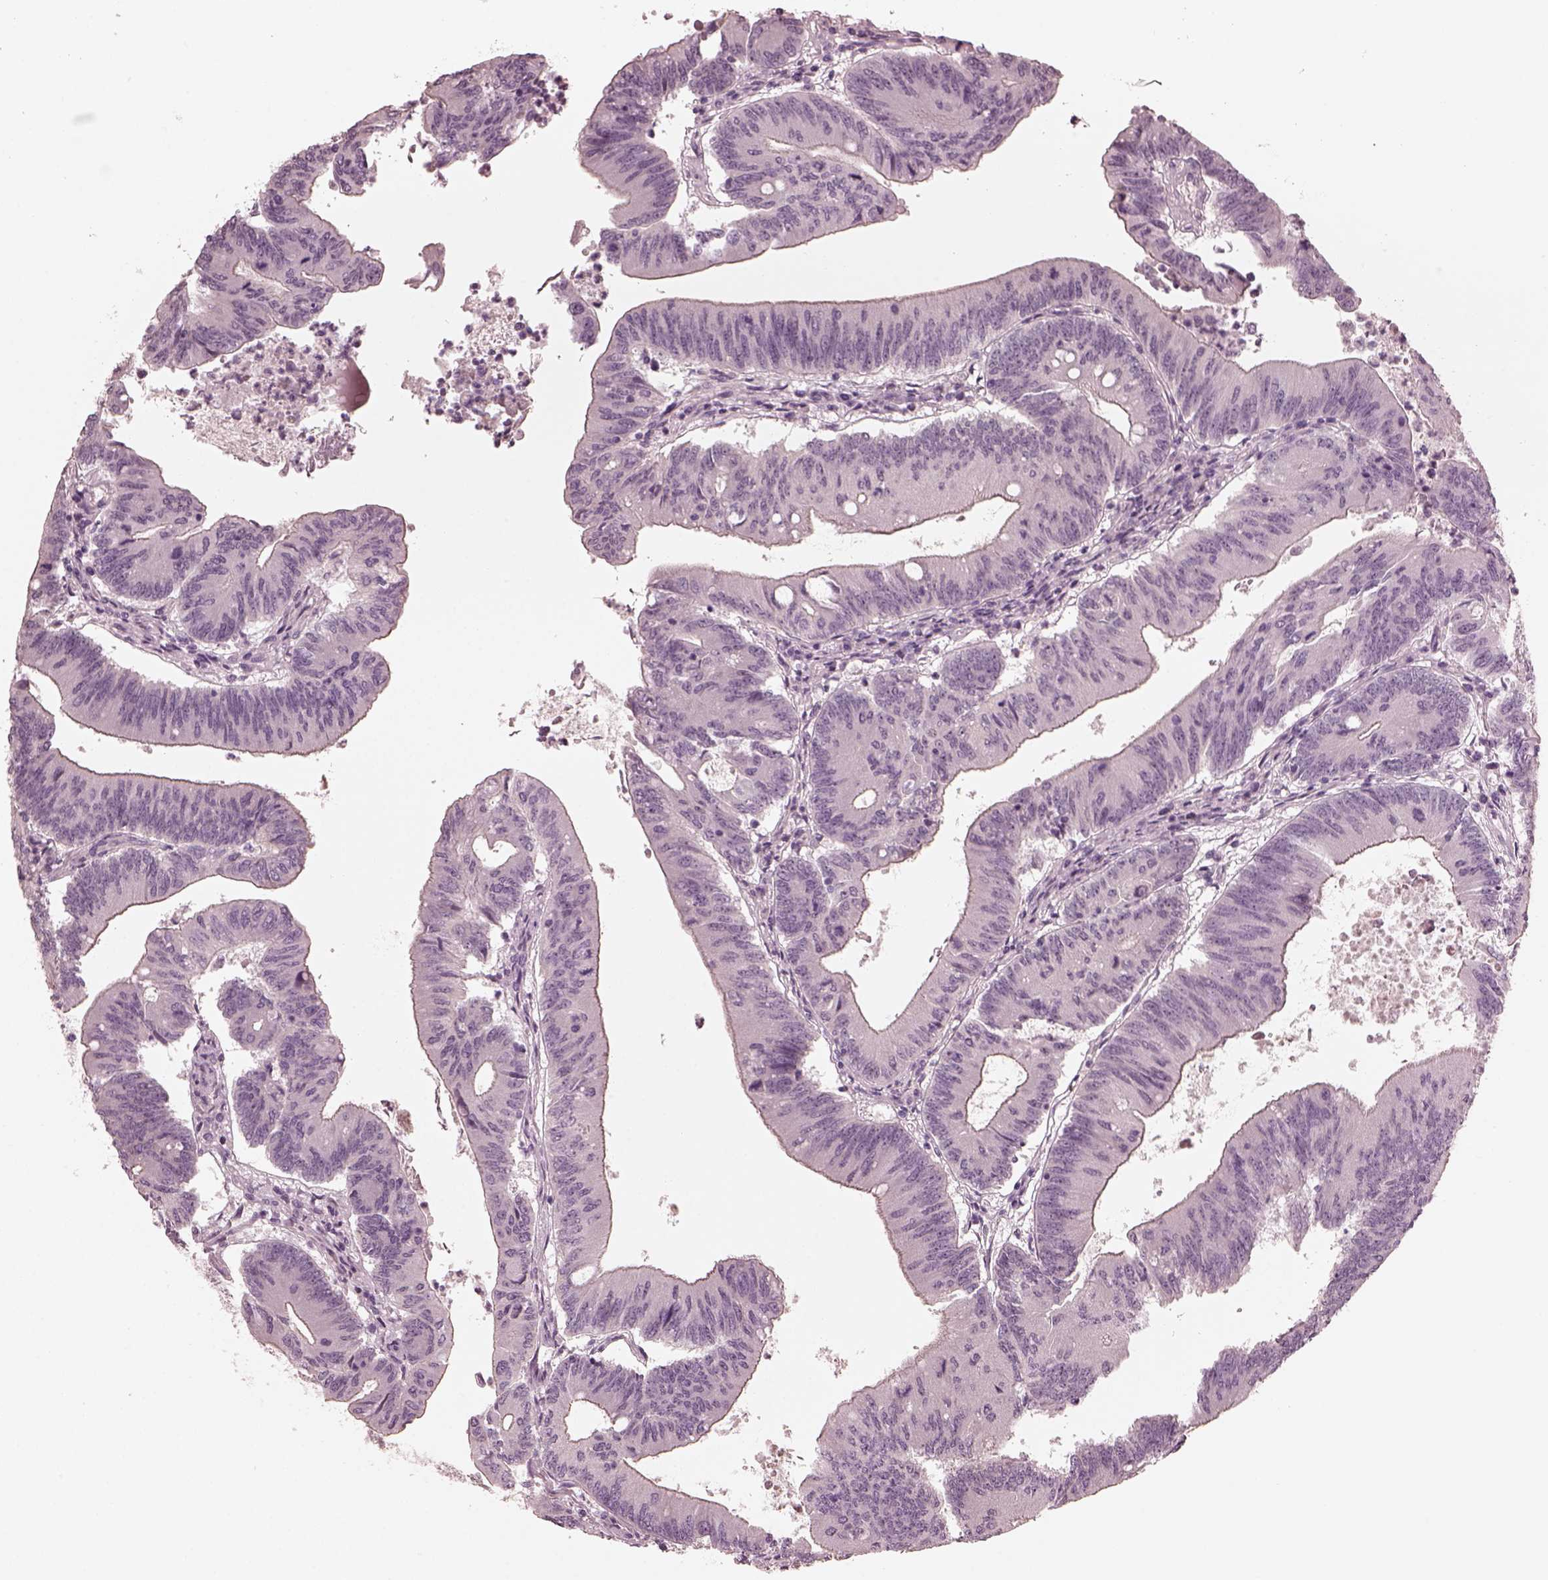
{"staining": {"intensity": "negative", "quantity": "none", "location": "none"}, "tissue": "colorectal cancer", "cell_type": "Tumor cells", "image_type": "cancer", "snomed": [{"axis": "morphology", "description": "Adenocarcinoma, NOS"}, {"axis": "topography", "description": "Colon"}], "caption": "Human colorectal cancer (adenocarcinoma) stained for a protein using immunohistochemistry (IHC) displays no staining in tumor cells.", "gene": "OPTC", "patient": {"sex": "female", "age": 70}}